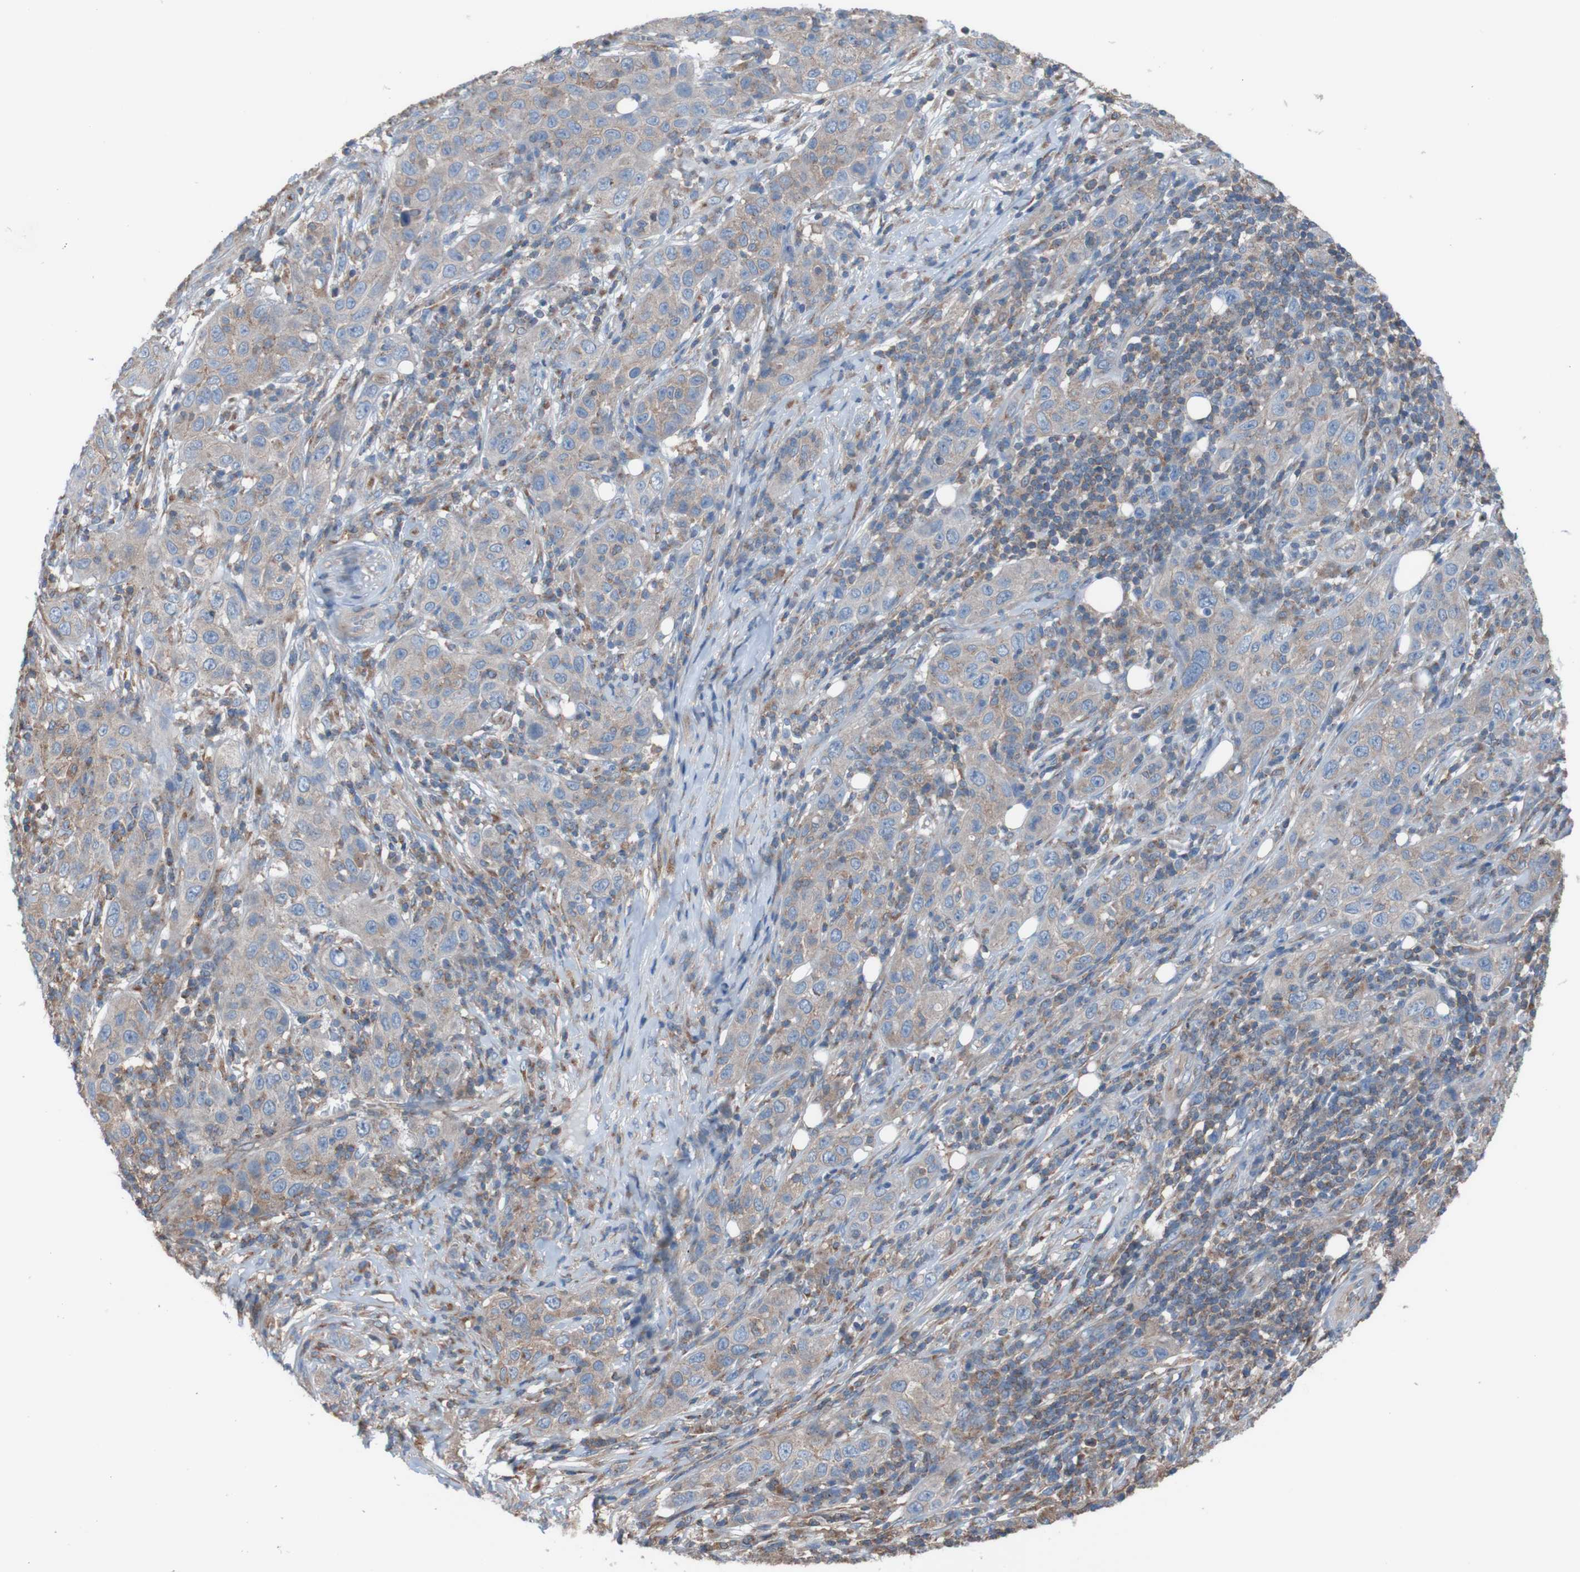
{"staining": {"intensity": "moderate", "quantity": ">75%", "location": "cytoplasmic/membranous"}, "tissue": "skin cancer", "cell_type": "Tumor cells", "image_type": "cancer", "snomed": [{"axis": "morphology", "description": "Squamous cell carcinoma, NOS"}, {"axis": "topography", "description": "Skin"}], "caption": "Moderate cytoplasmic/membranous staining is seen in about >75% of tumor cells in skin cancer (squamous cell carcinoma).", "gene": "MINAR1", "patient": {"sex": "female", "age": 88}}